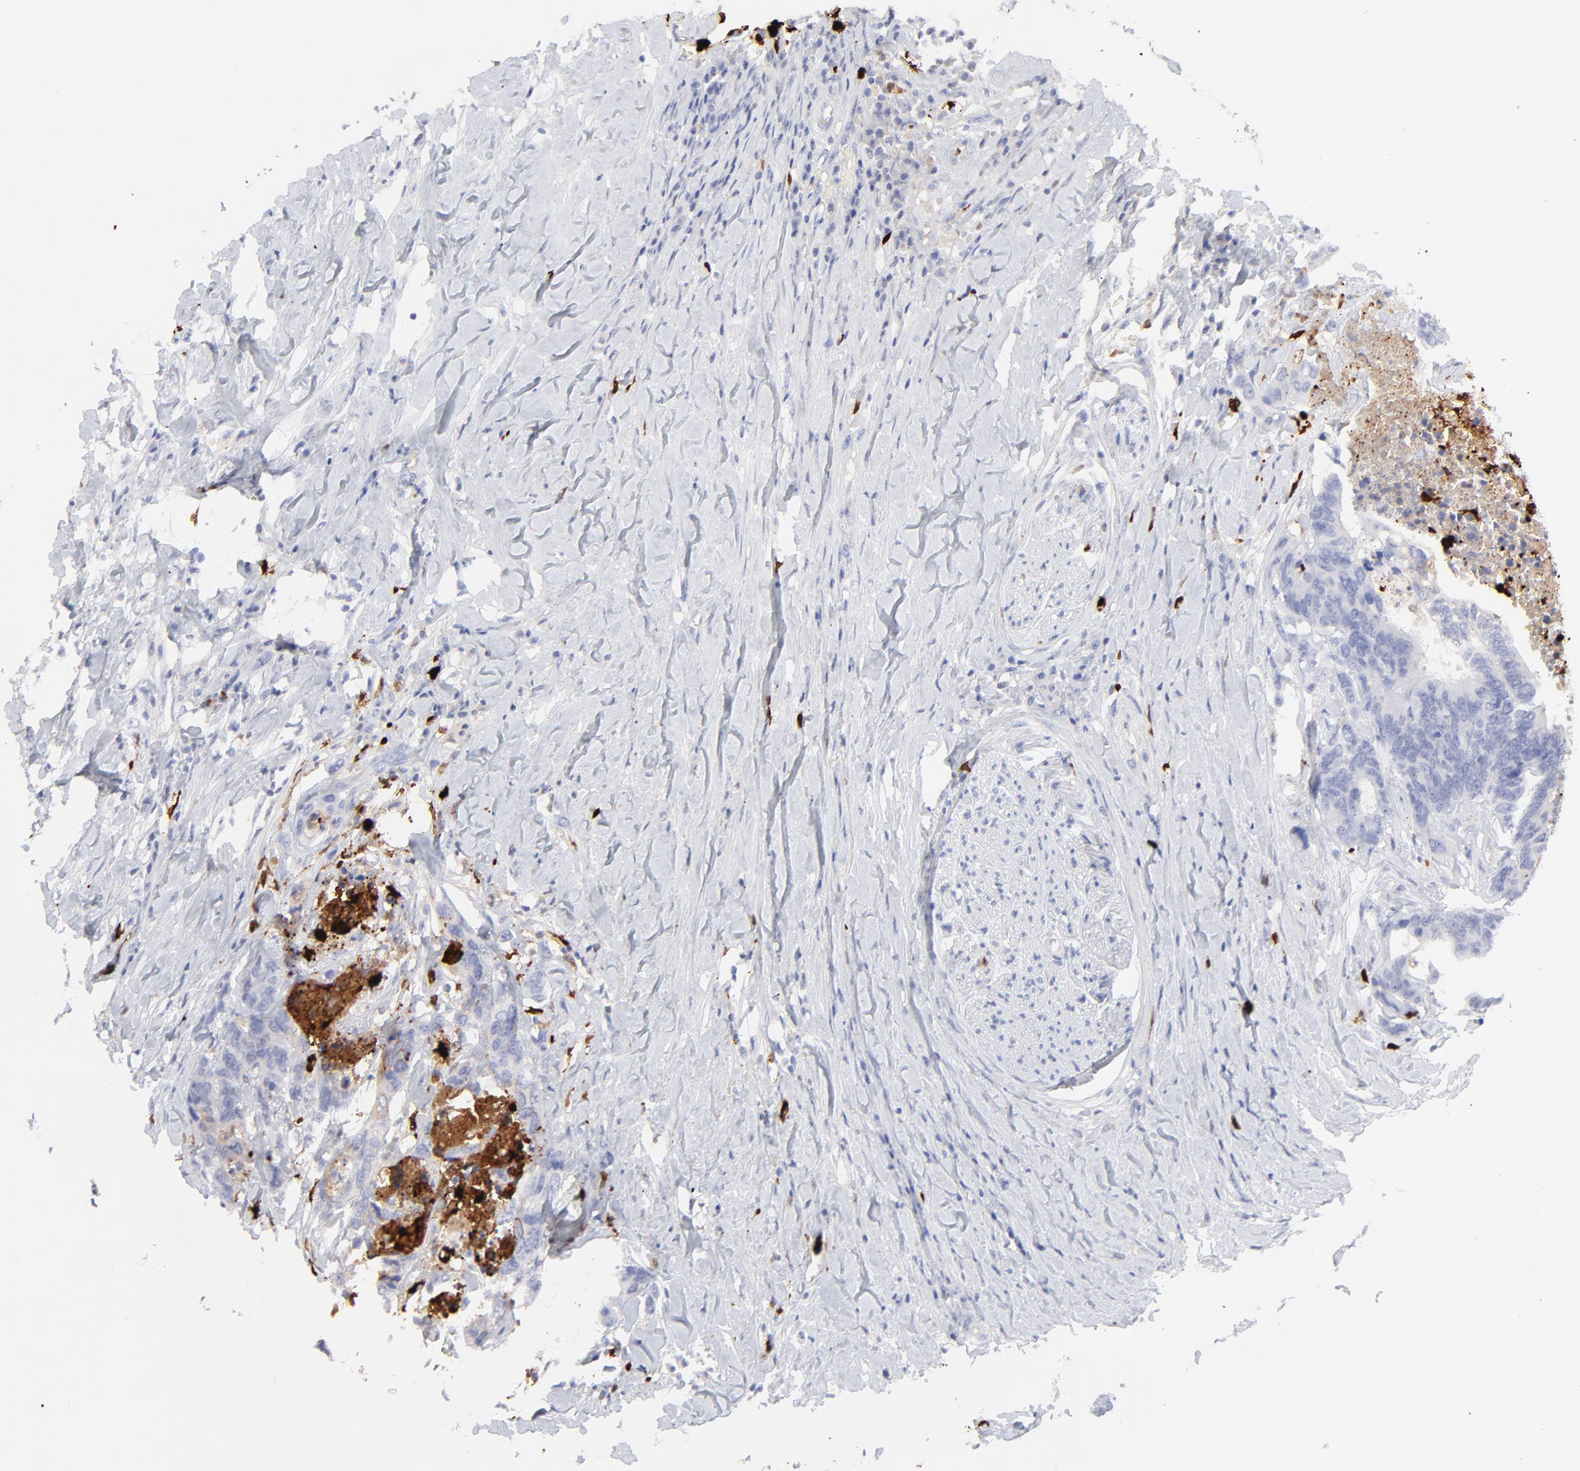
{"staining": {"intensity": "negative", "quantity": "none", "location": "none"}, "tissue": "colorectal cancer", "cell_type": "Tumor cells", "image_type": "cancer", "snomed": [{"axis": "morphology", "description": "Adenocarcinoma, NOS"}, {"axis": "topography", "description": "Rectum"}], "caption": "The photomicrograph reveals no significant staining in tumor cells of colorectal adenocarcinoma. (Stains: DAB immunohistochemistry (IHC) with hematoxylin counter stain, Microscopy: brightfield microscopy at high magnification).", "gene": "S100A12", "patient": {"sex": "male", "age": 55}}